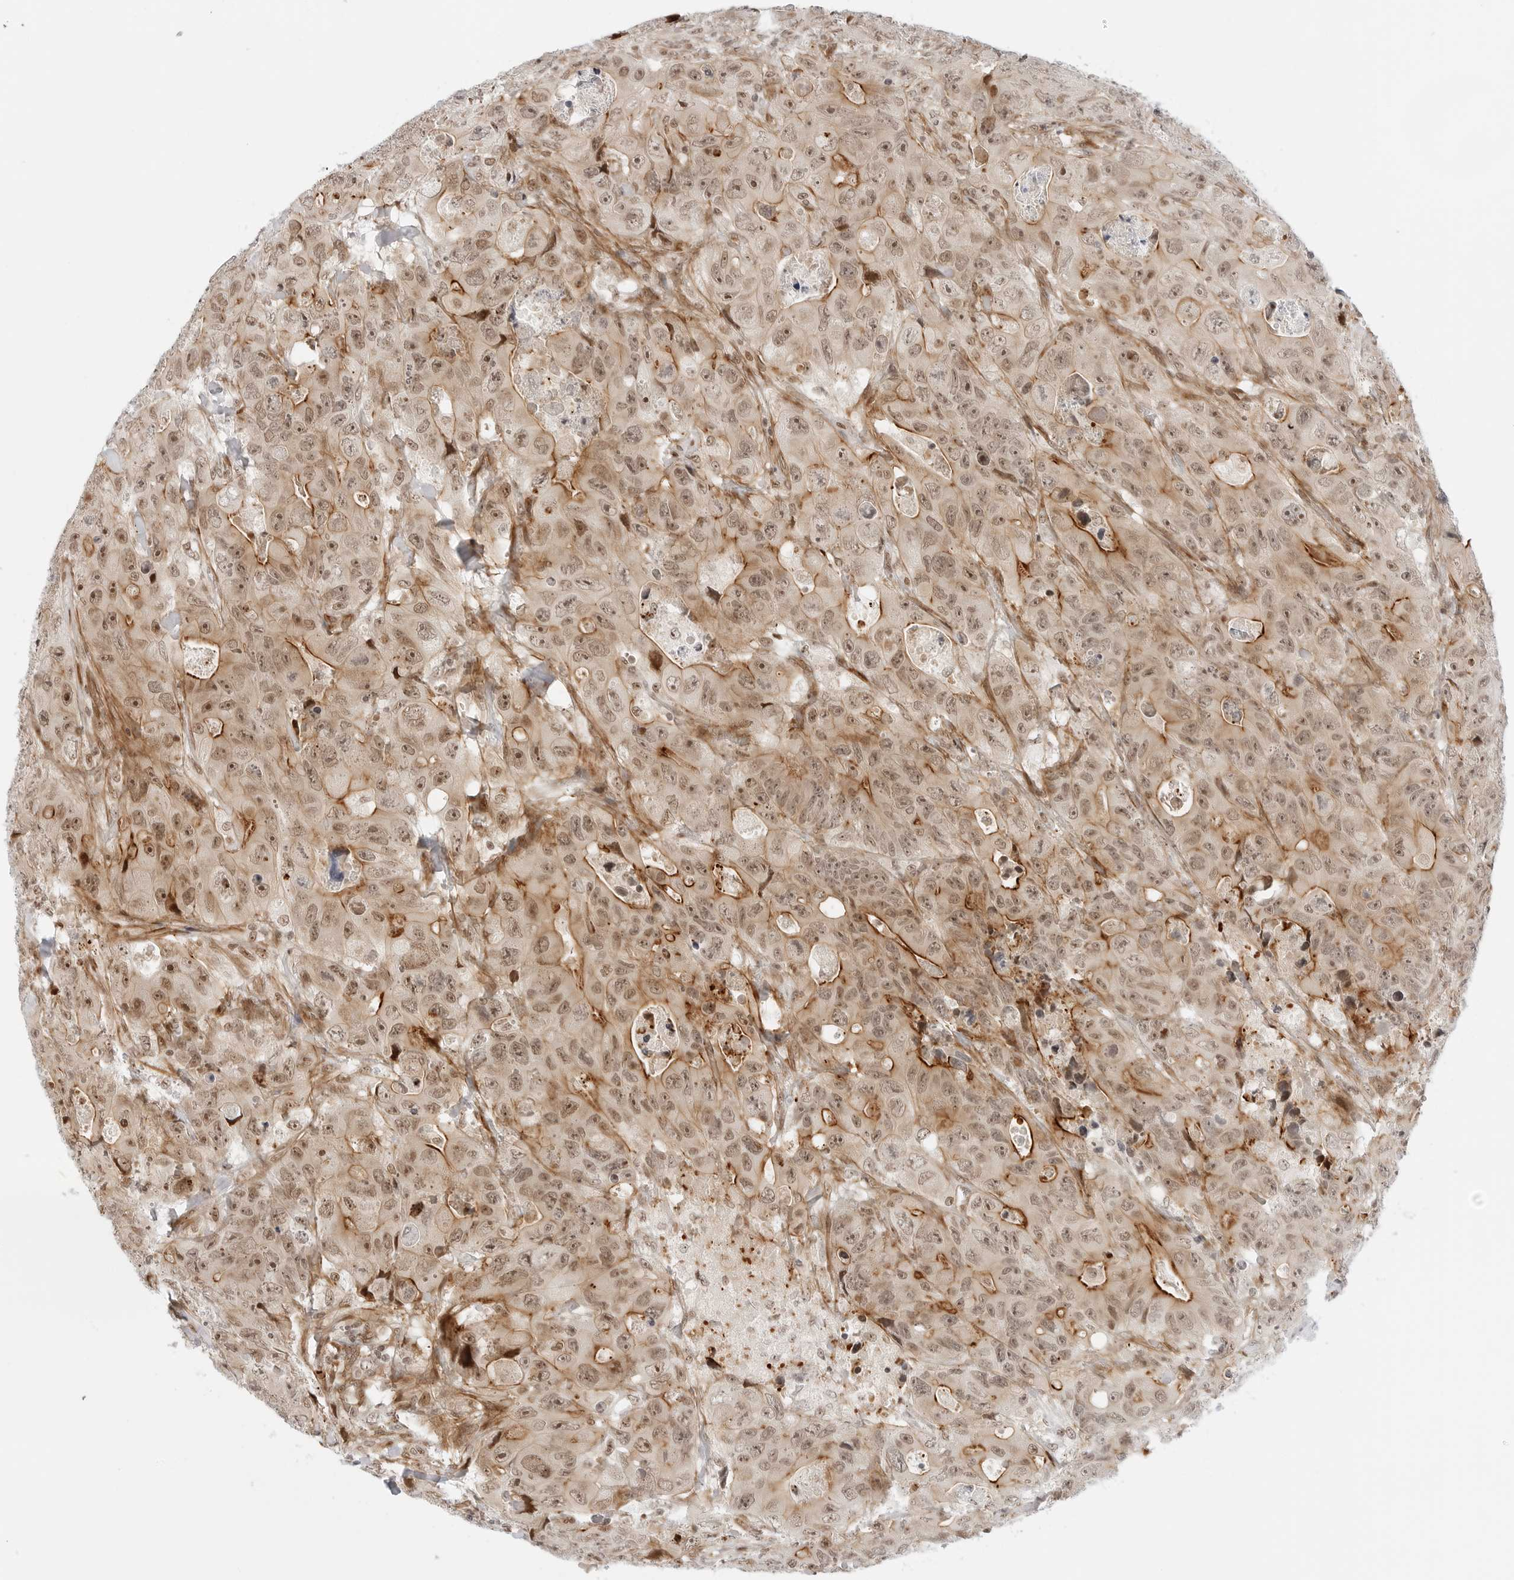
{"staining": {"intensity": "moderate", "quantity": "25%-75%", "location": "cytoplasmic/membranous,nuclear"}, "tissue": "colorectal cancer", "cell_type": "Tumor cells", "image_type": "cancer", "snomed": [{"axis": "morphology", "description": "Adenocarcinoma, NOS"}, {"axis": "topography", "description": "Colon"}], "caption": "An image of human colorectal cancer (adenocarcinoma) stained for a protein exhibits moderate cytoplasmic/membranous and nuclear brown staining in tumor cells.", "gene": "ZNF613", "patient": {"sex": "female", "age": 46}}